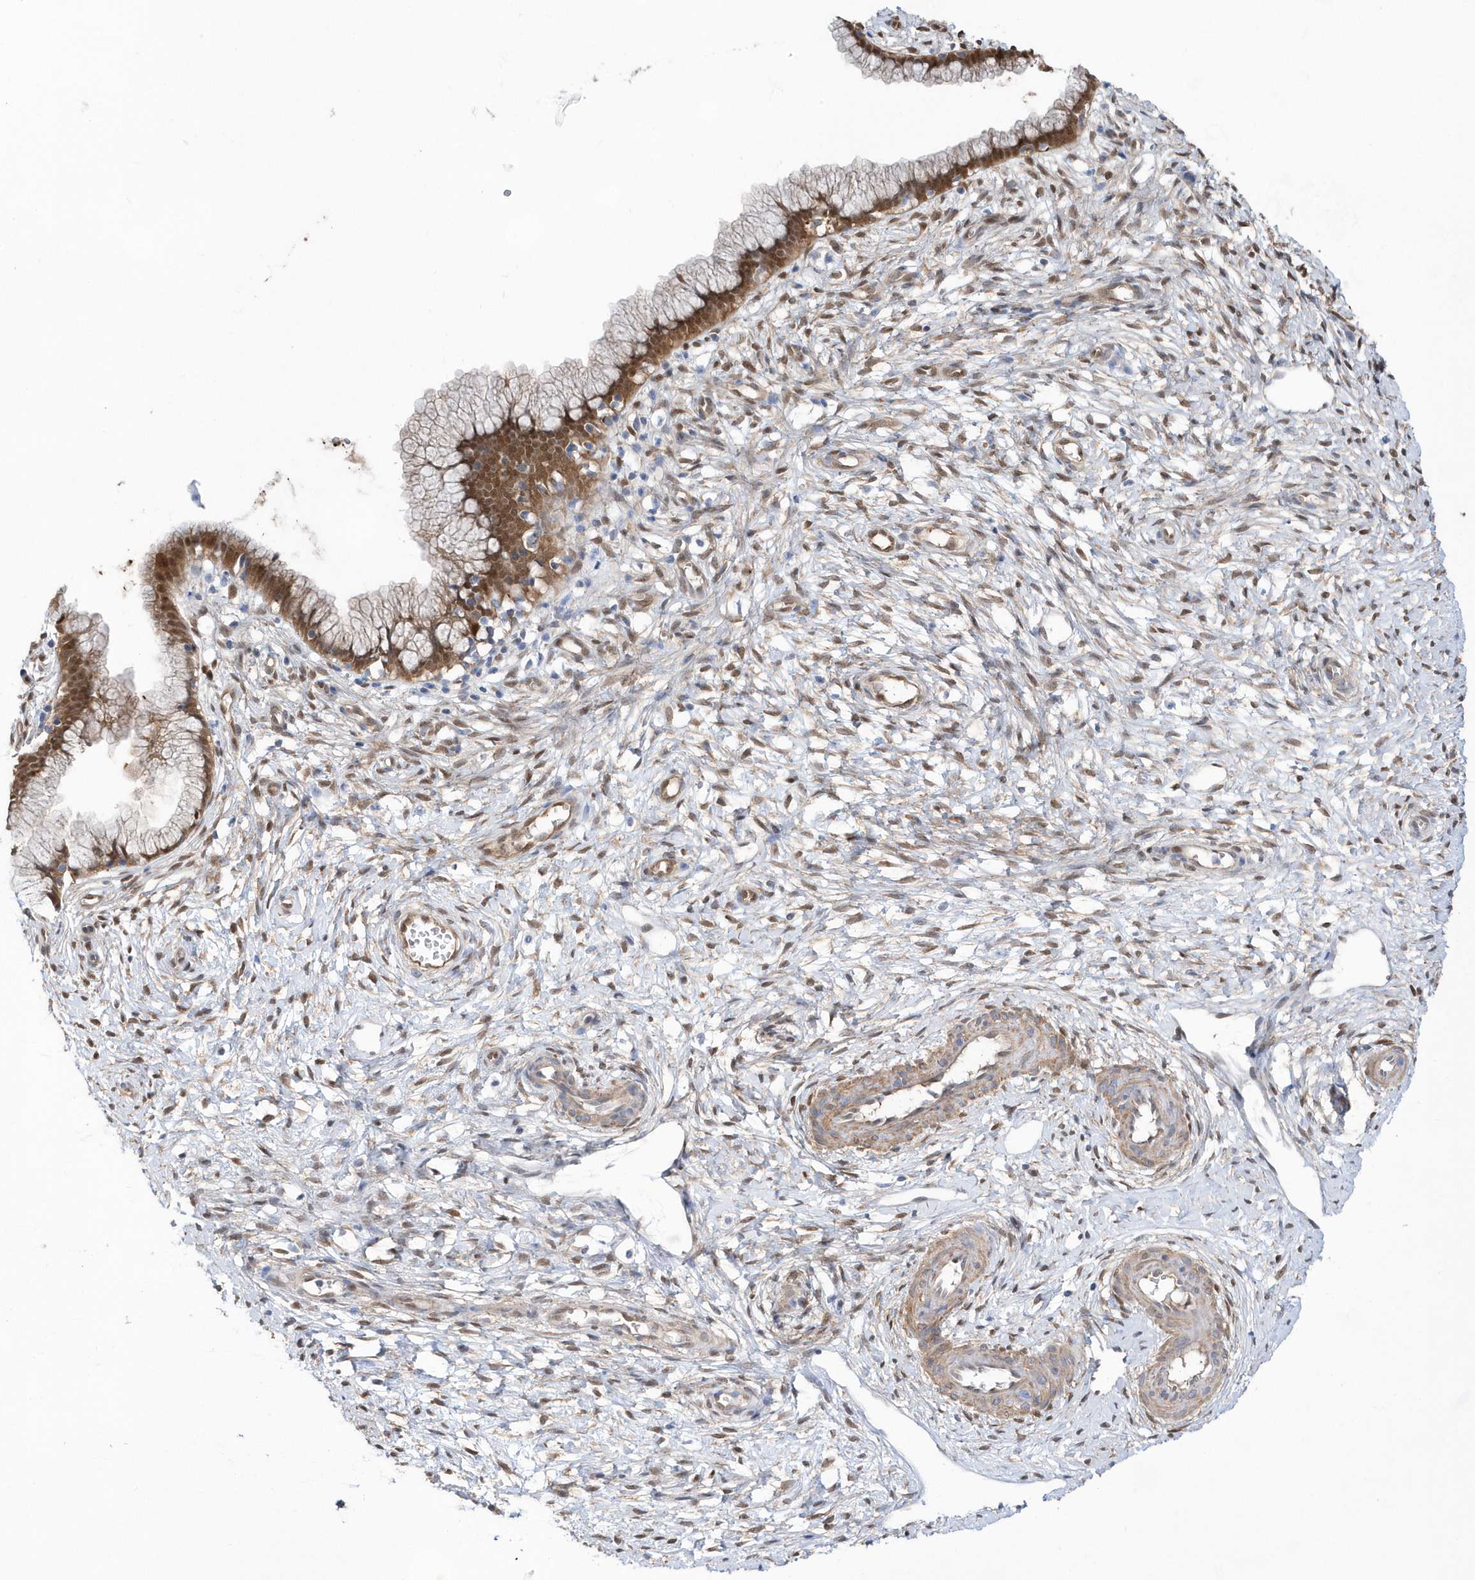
{"staining": {"intensity": "moderate", "quantity": ">75%", "location": "cytoplasmic/membranous,nuclear"}, "tissue": "cervix", "cell_type": "Glandular cells", "image_type": "normal", "snomed": [{"axis": "morphology", "description": "Normal tissue, NOS"}, {"axis": "topography", "description": "Cervix"}], "caption": "This histopathology image displays IHC staining of benign human cervix, with medium moderate cytoplasmic/membranous,nuclear expression in about >75% of glandular cells.", "gene": "BDH2", "patient": {"sex": "female", "age": 36}}